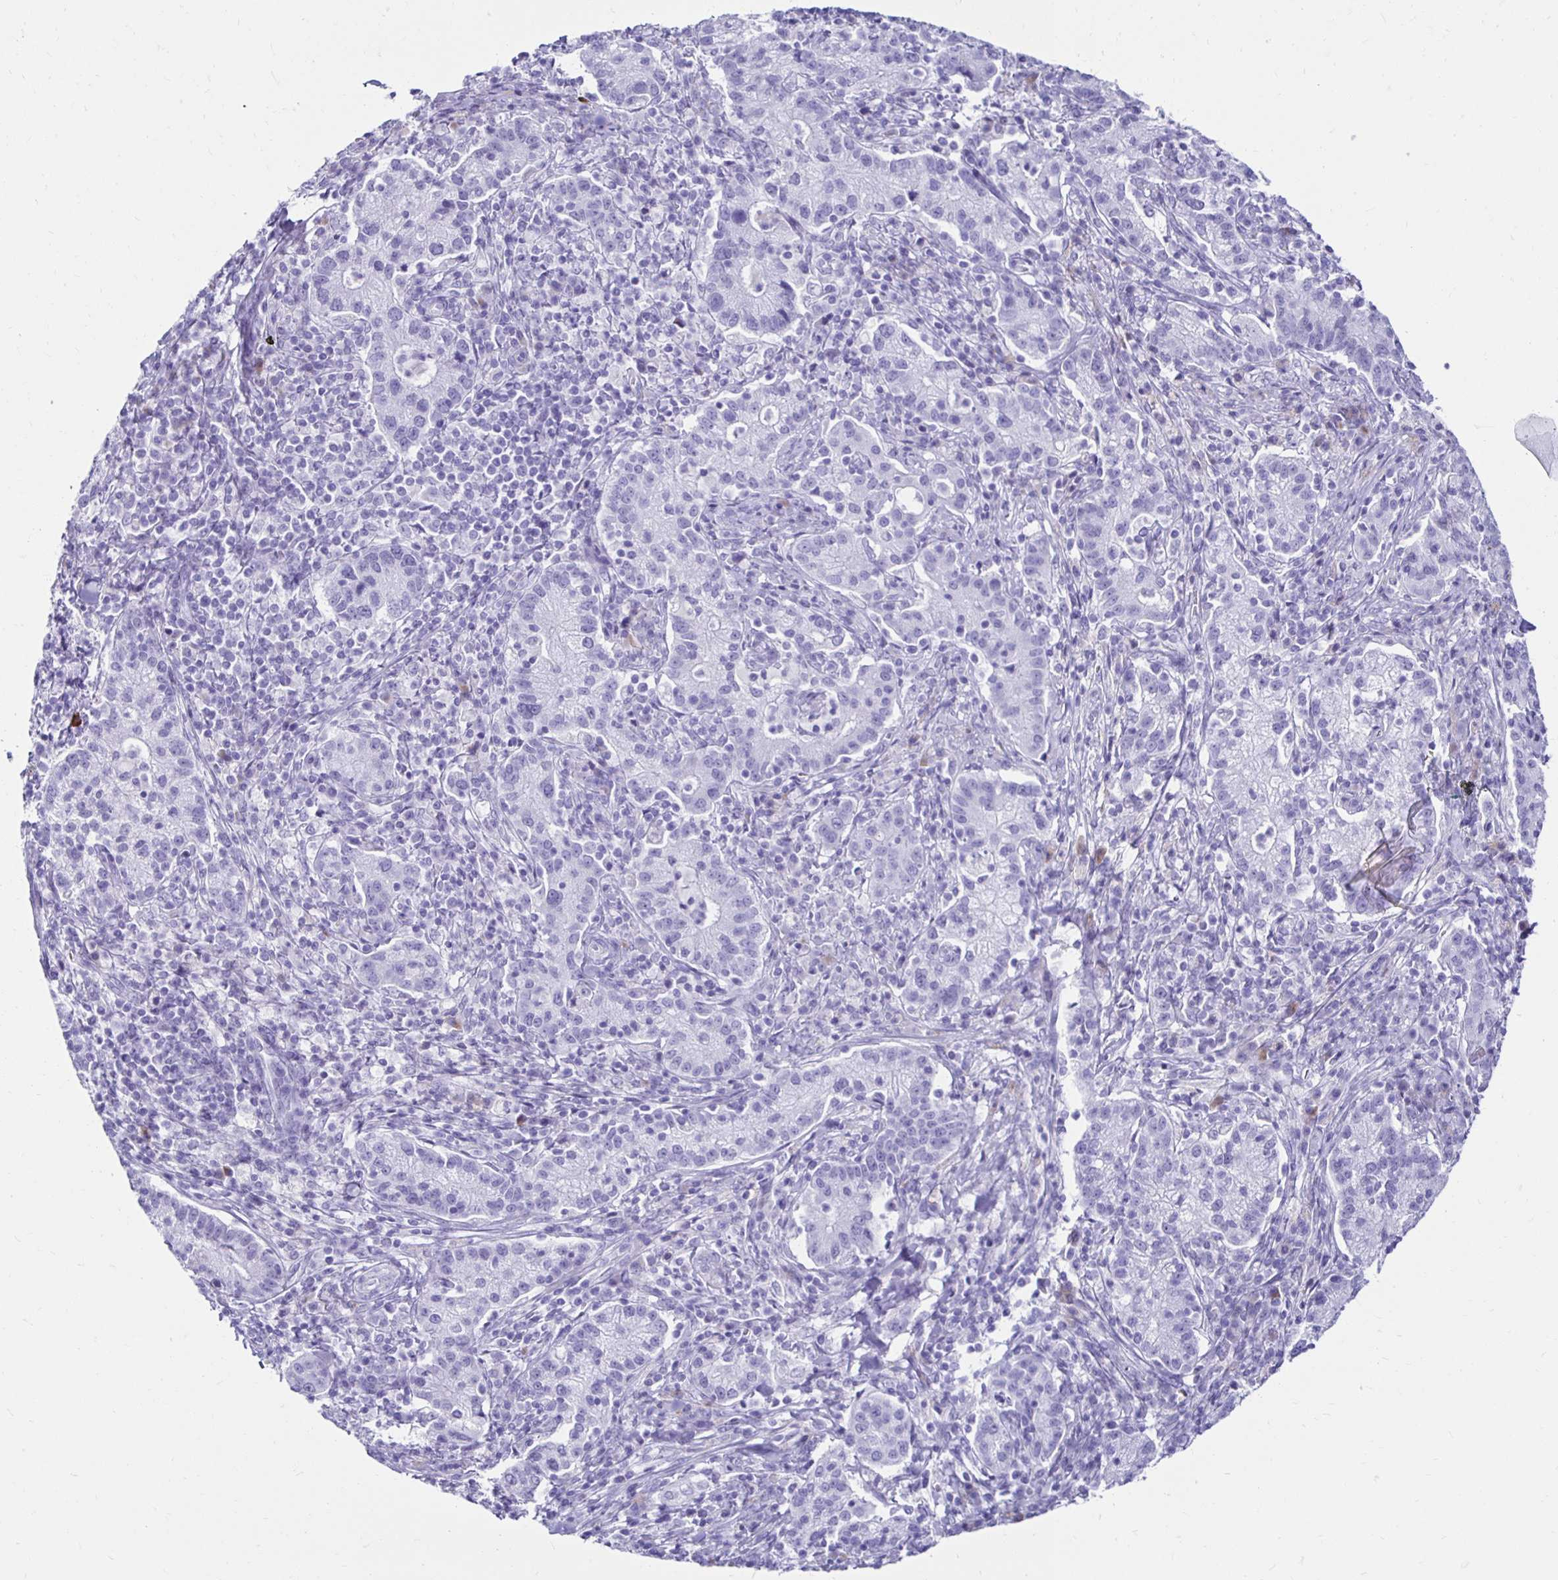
{"staining": {"intensity": "negative", "quantity": "none", "location": "none"}, "tissue": "cervical cancer", "cell_type": "Tumor cells", "image_type": "cancer", "snomed": [{"axis": "morphology", "description": "Normal tissue, NOS"}, {"axis": "morphology", "description": "Adenocarcinoma, NOS"}, {"axis": "topography", "description": "Cervix"}], "caption": "IHC micrograph of neoplastic tissue: human cervical adenocarcinoma stained with DAB exhibits no significant protein positivity in tumor cells. (Brightfield microscopy of DAB immunohistochemistry at high magnification).", "gene": "CST5", "patient": {"sex": "female", "age": 44}}